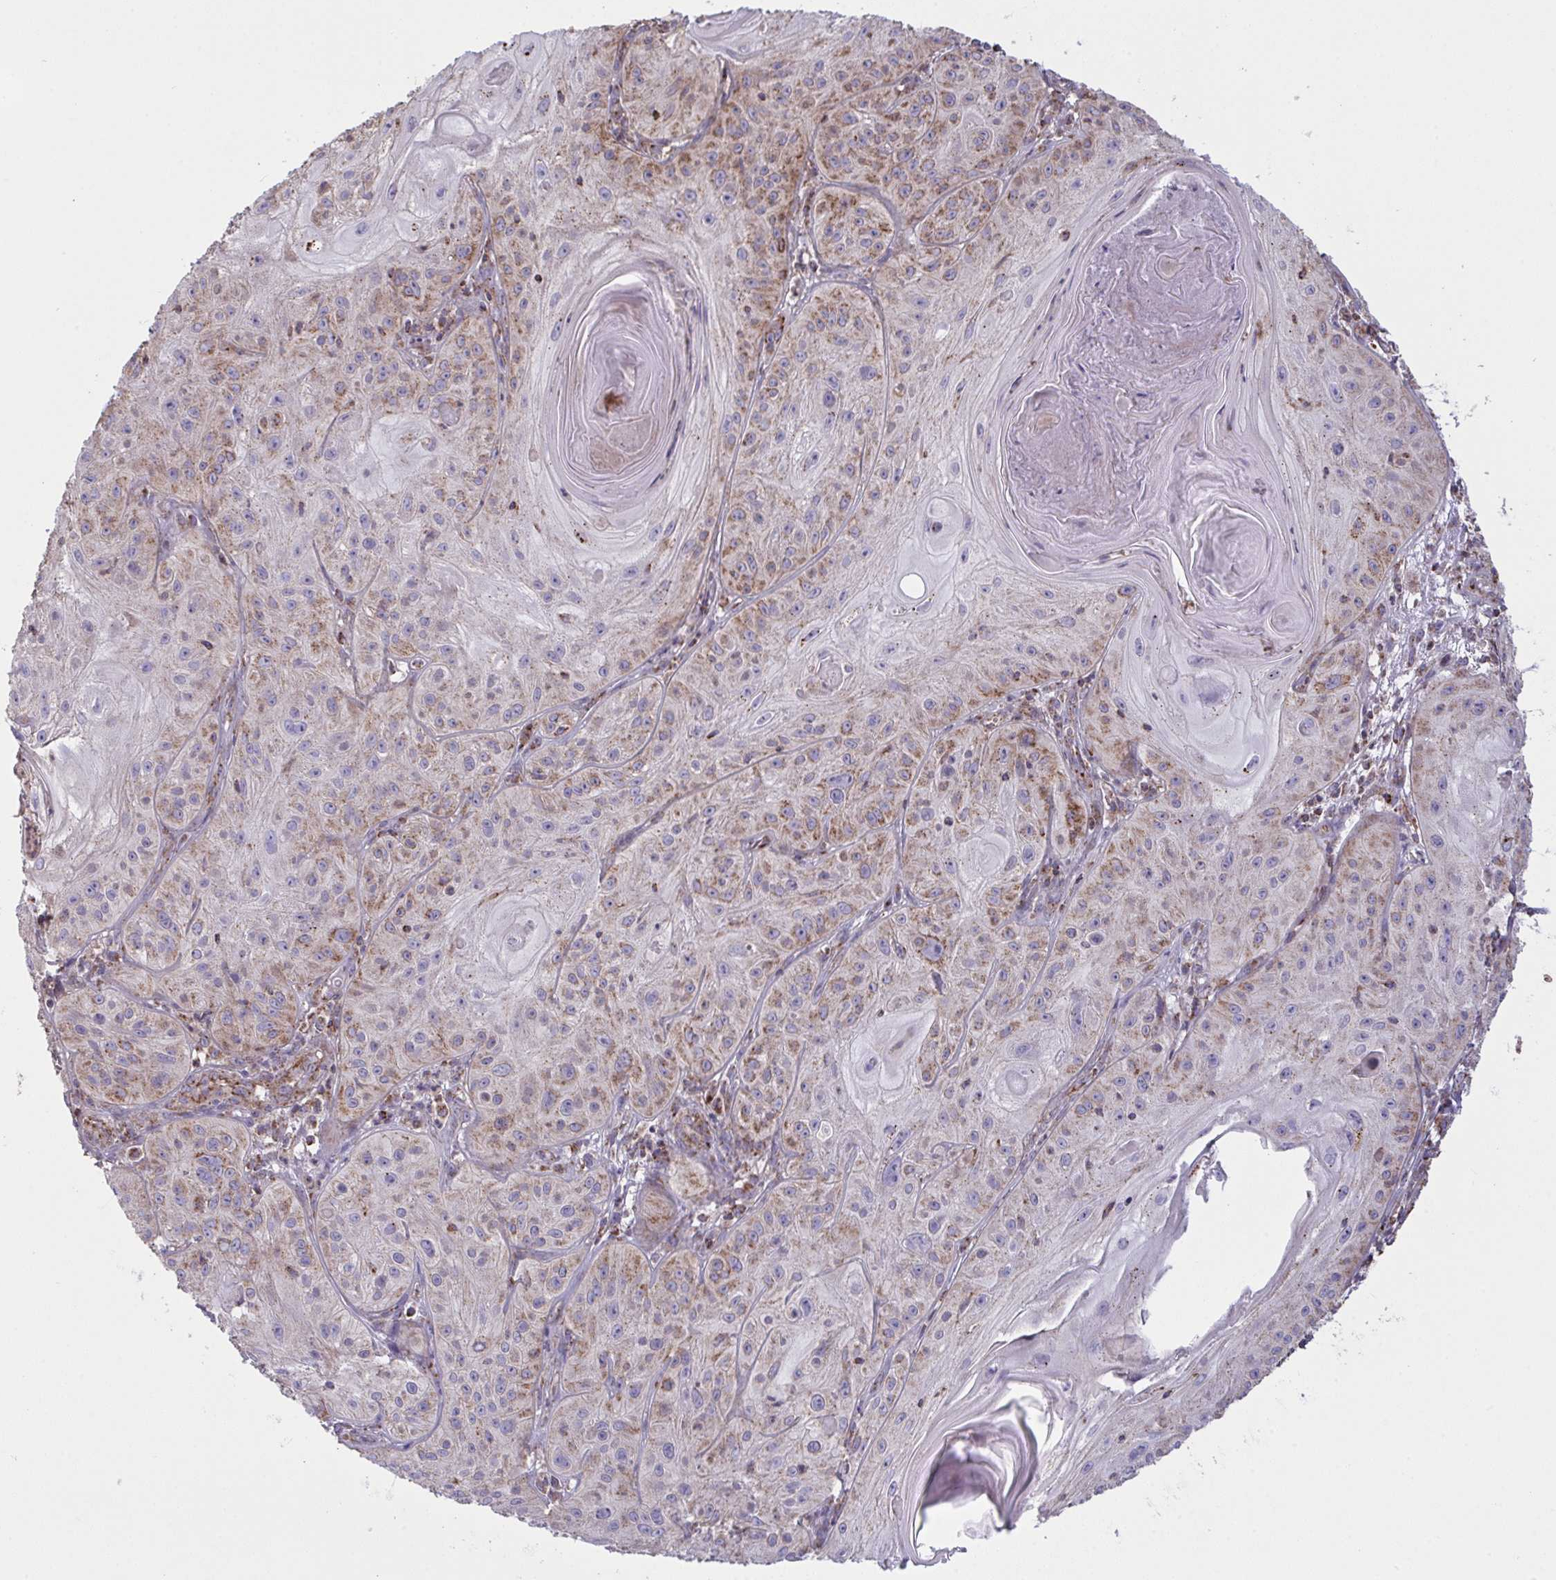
{"staining": {"intensity": "moderate", "quantity": "25%-75%", "location": "cytoplasmic/membranous"}, "tissue": "skin cancer", "cell_type": "Tumor cells", "image_type": "cancer", "snomed": [{"axis": "morphology", "description": "Squamous cell carcinoma, NOS"}, {"axis": "topography", "description": "Skin"}], "caption": "Immunohistochemical staining of skin cancer (squamous cell carcinoma) exhibits medium levels of moderate cytoplasmic/membranous positivity in about 25%-75% of tumor cells. (DAB (3,3'-diaminobenzidine) IHC, brown staining for protein, blue staining for nuclei).", "gene": "MICOS10", "patient": {"sex": "male", "age": 85}}